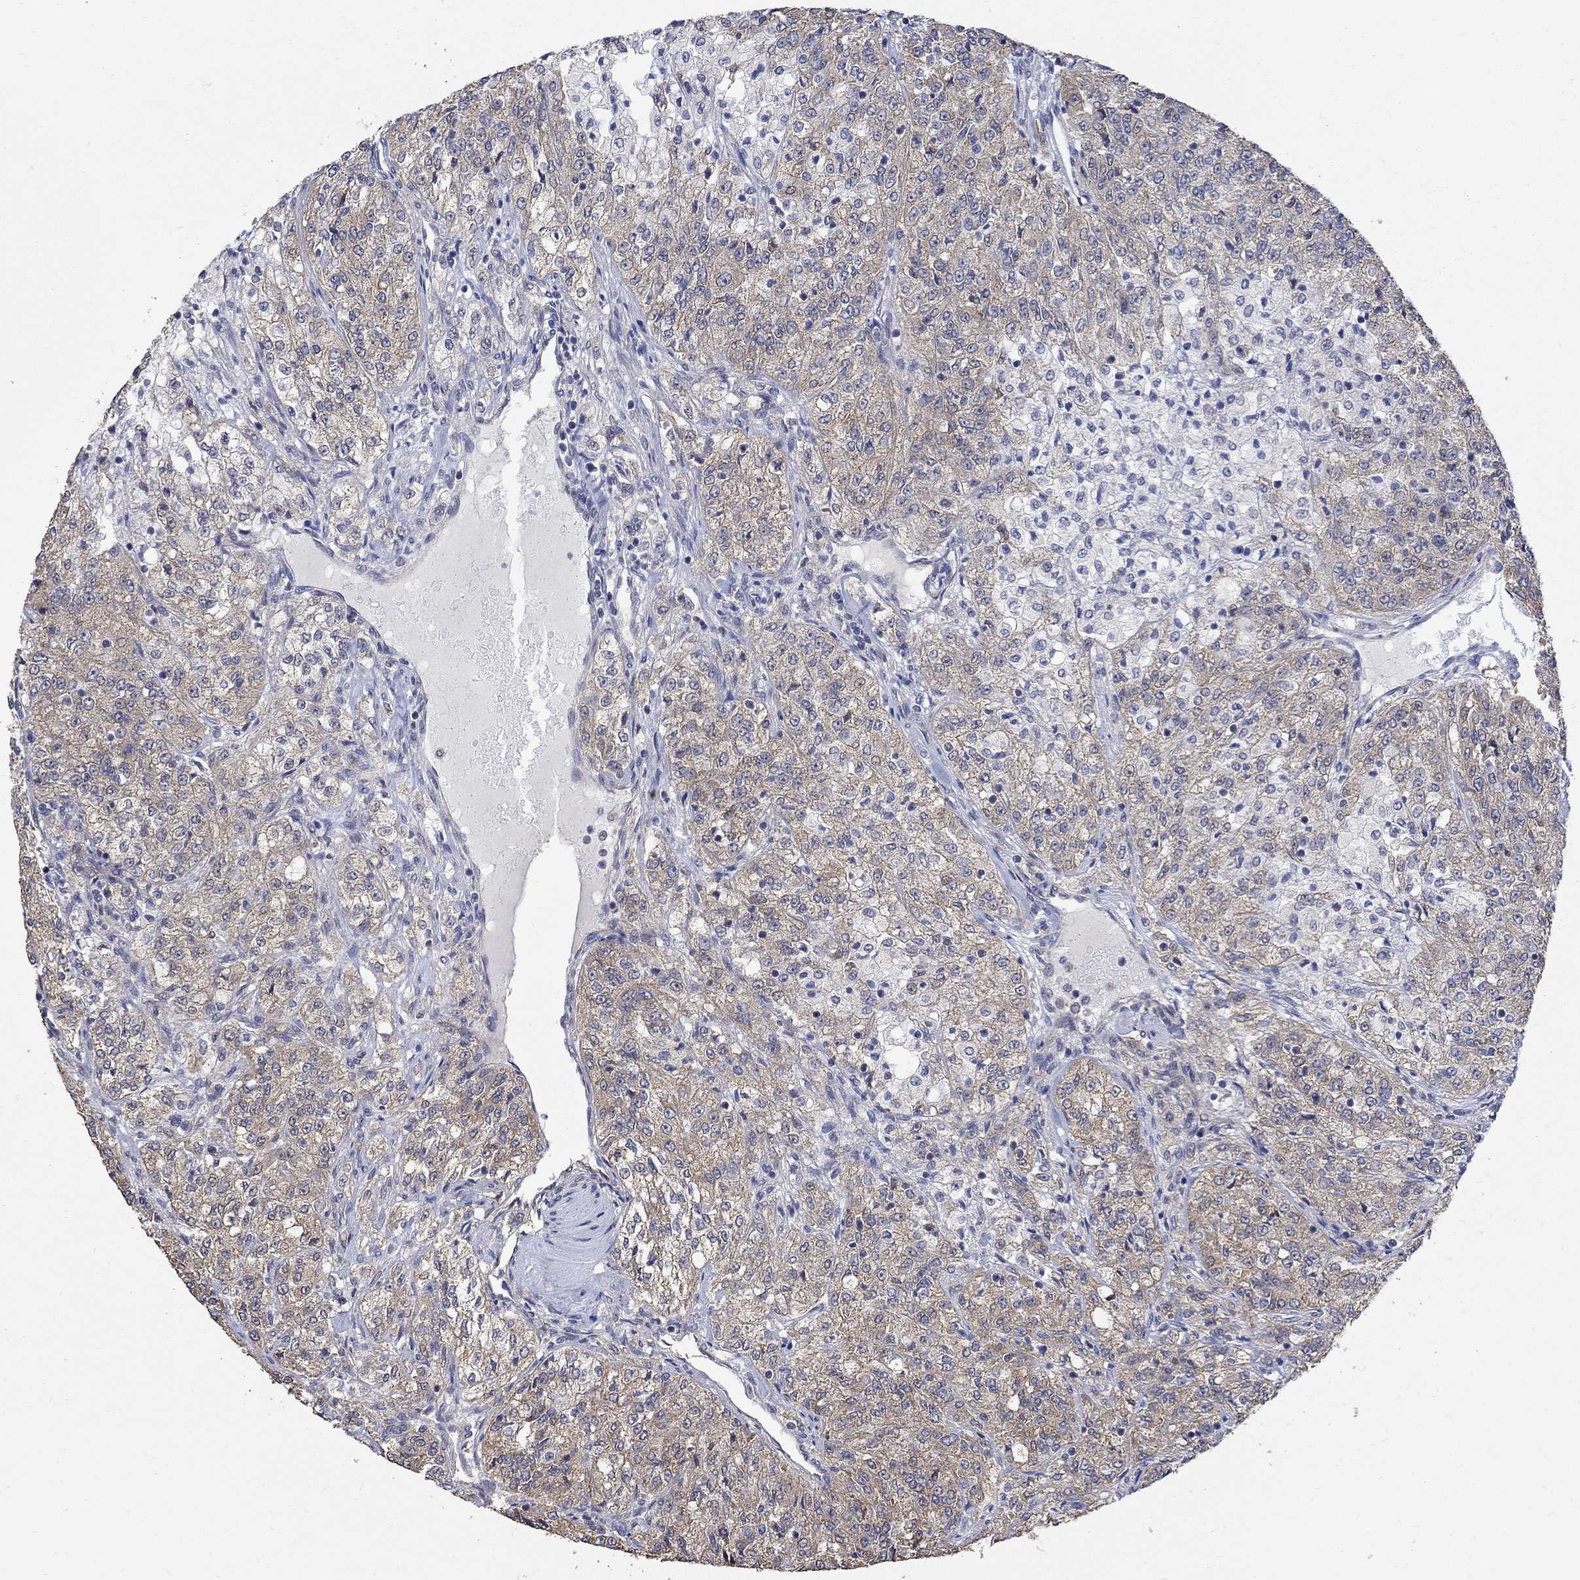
{"staining": {"intensity": "weak", "quantity": ">75%", "location": "cytoplasmic/membranous"}, "tissue": "renal cancer", "cell_type": "Tumor cells", "image_type": "cancer", "snomed": [{"axis": "morphology", "description": "Adenocarcinoma, NOS"}, {"axis": "topography", "description": "Kidney"}], "caption": "Protein expression analysis of human adenocarcinoma (renal) reveals weak cytoplasmic/membranous positivity in about >75% of tumor cells.", "gene": "ANKRA2", "patient": {"sex": "female", "age": 63}}